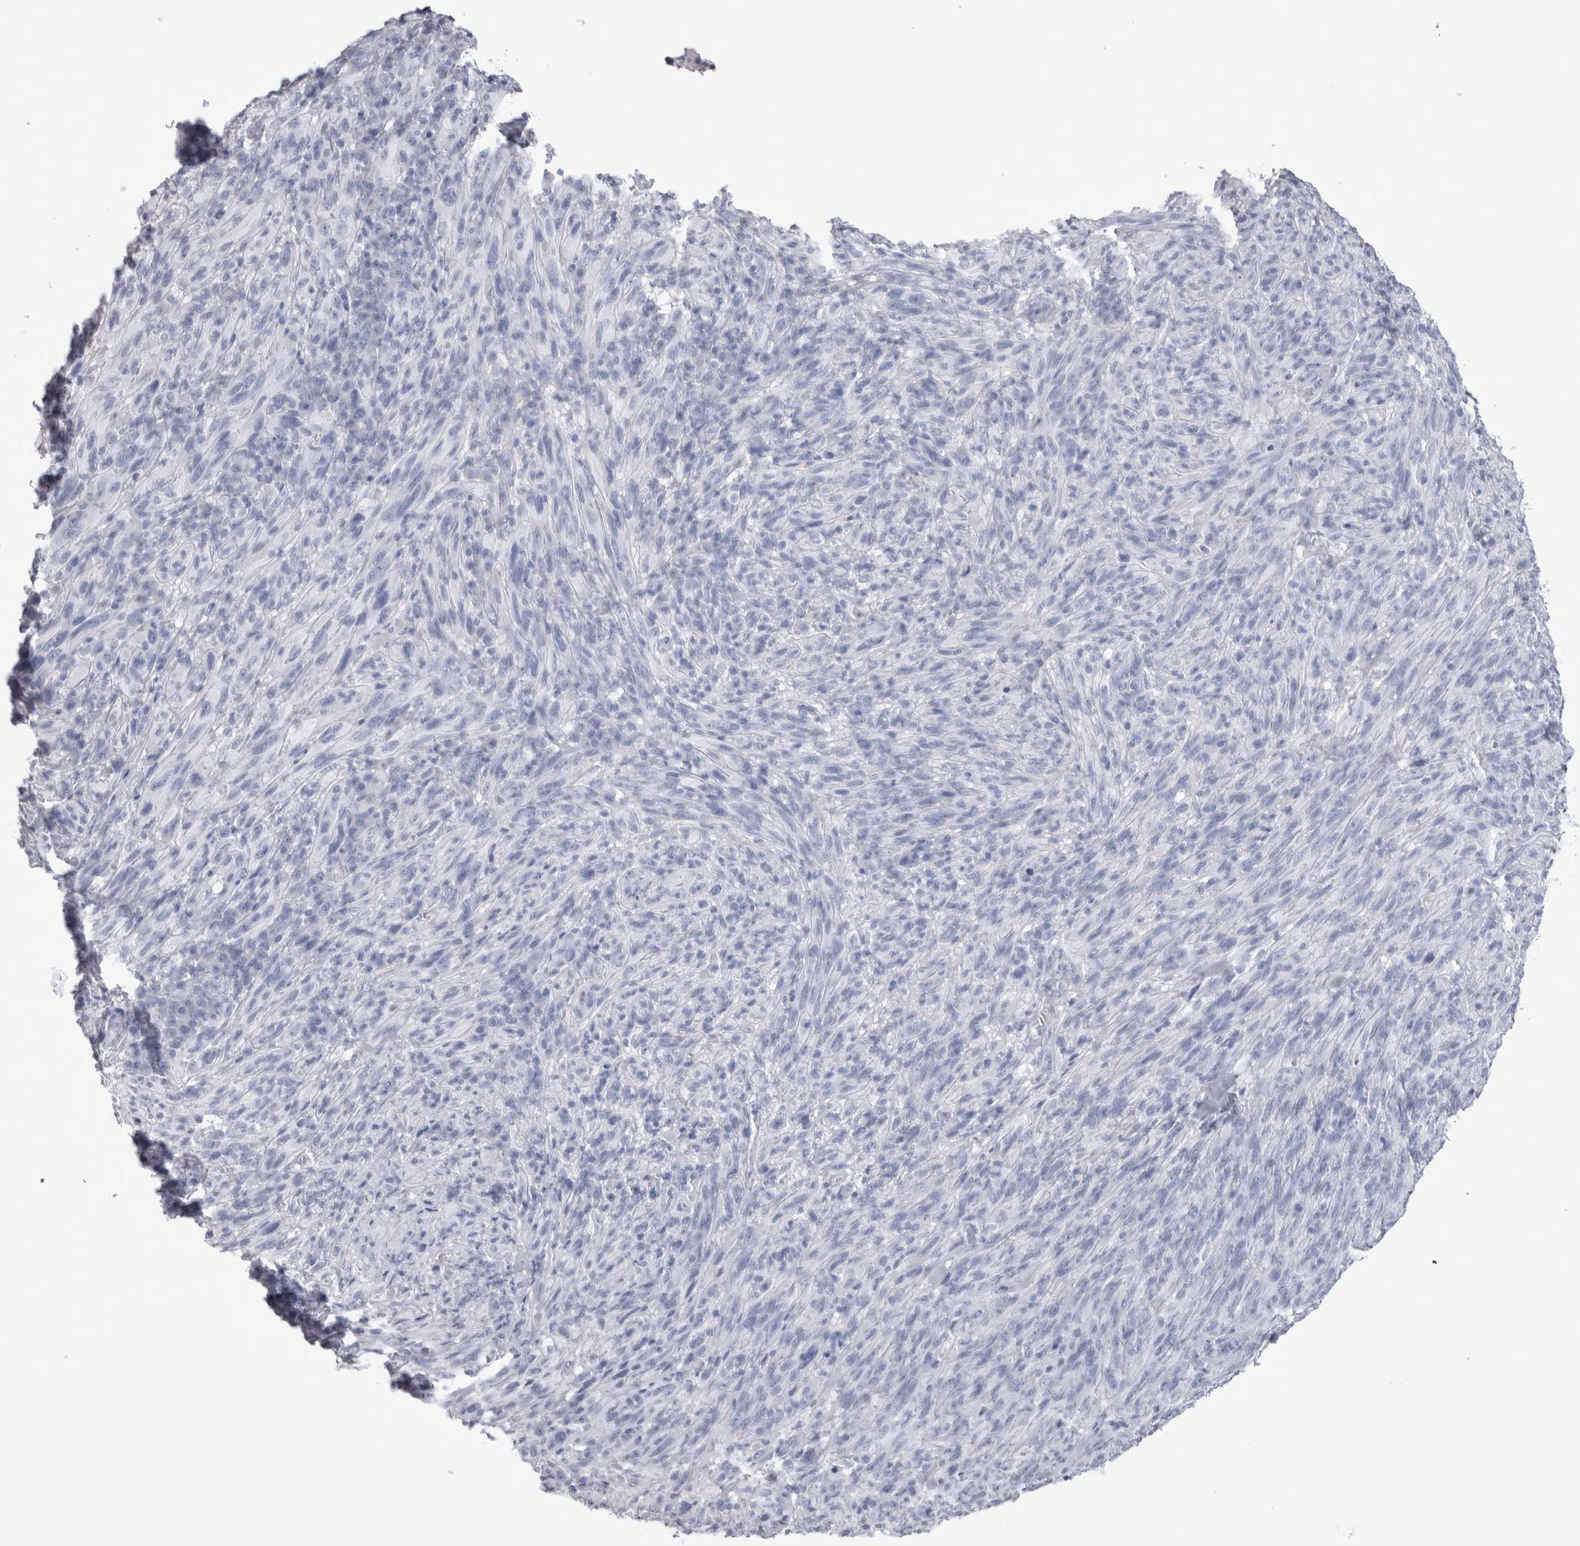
{"staining": {"intensity": "negative", "quantity": "none", "location": "none"}, "tissue": "melanoma", "cell_type": "Tumor cells", "image_type": "cancer", "snomed": [{"axis": "morphology", "description": "Malignant melanoma, NOS"}, {"axis": "topography", "description": "Skin of head"}], "caption": "Immunohistochemistry (IHC) photomicrograph of human malignant melanoma stained for a protein (brown), which exhibits no staining in tumor cells.", "gene": "ADAM2", "patient": {"sex": "male", "age": 96}}